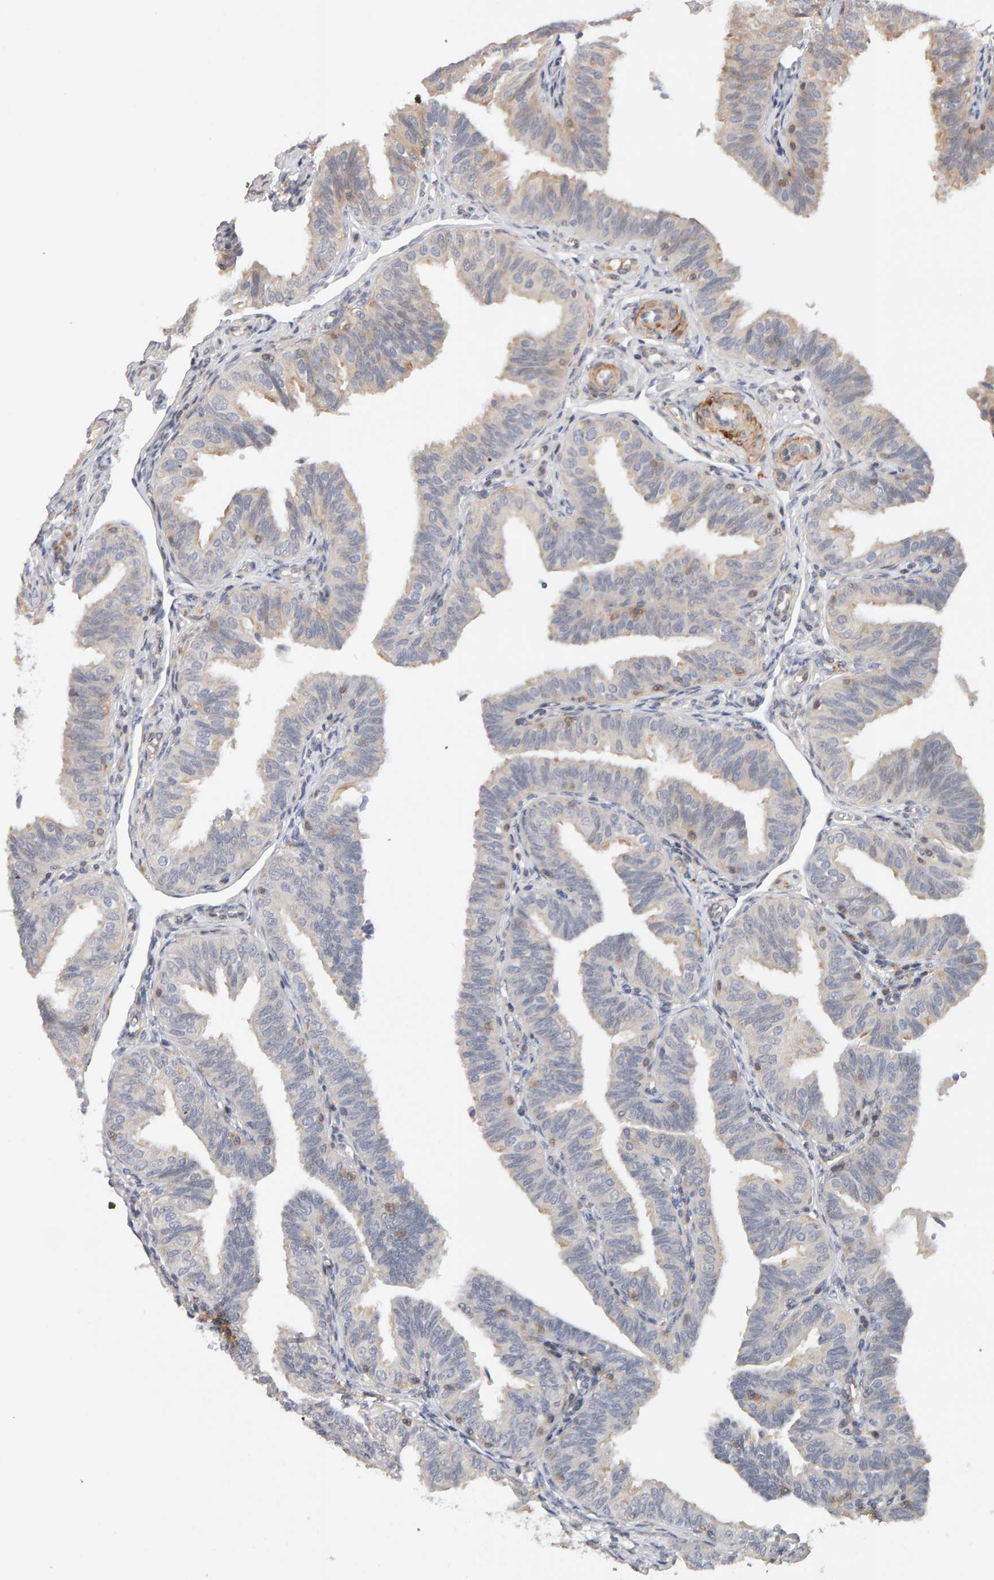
{"staining": {"intensity": "weak", "quantity": "25%-75%", "location": "cytoplasmic/membranous"}, "tissue": "fallopian tube", "cell_type": "Glandular cells", "image_type": "normal", "snomed": [{"axis": "morphology", "description": "Normal tissue, NOS"}, {"axis": "topography", "description": "Fallopian tube"}], "caption": "Unremarkable fallopian tube was stained to show a protein in brown. There is low levels of weak cytoplasmic/membranous expression in about 25%-75% of glandular cells. (DAB IHC, brown staining for protein, blue staining for nuclei).", "gene": "NUDCD1", "patient": {"sex": "female", "age": 35}}